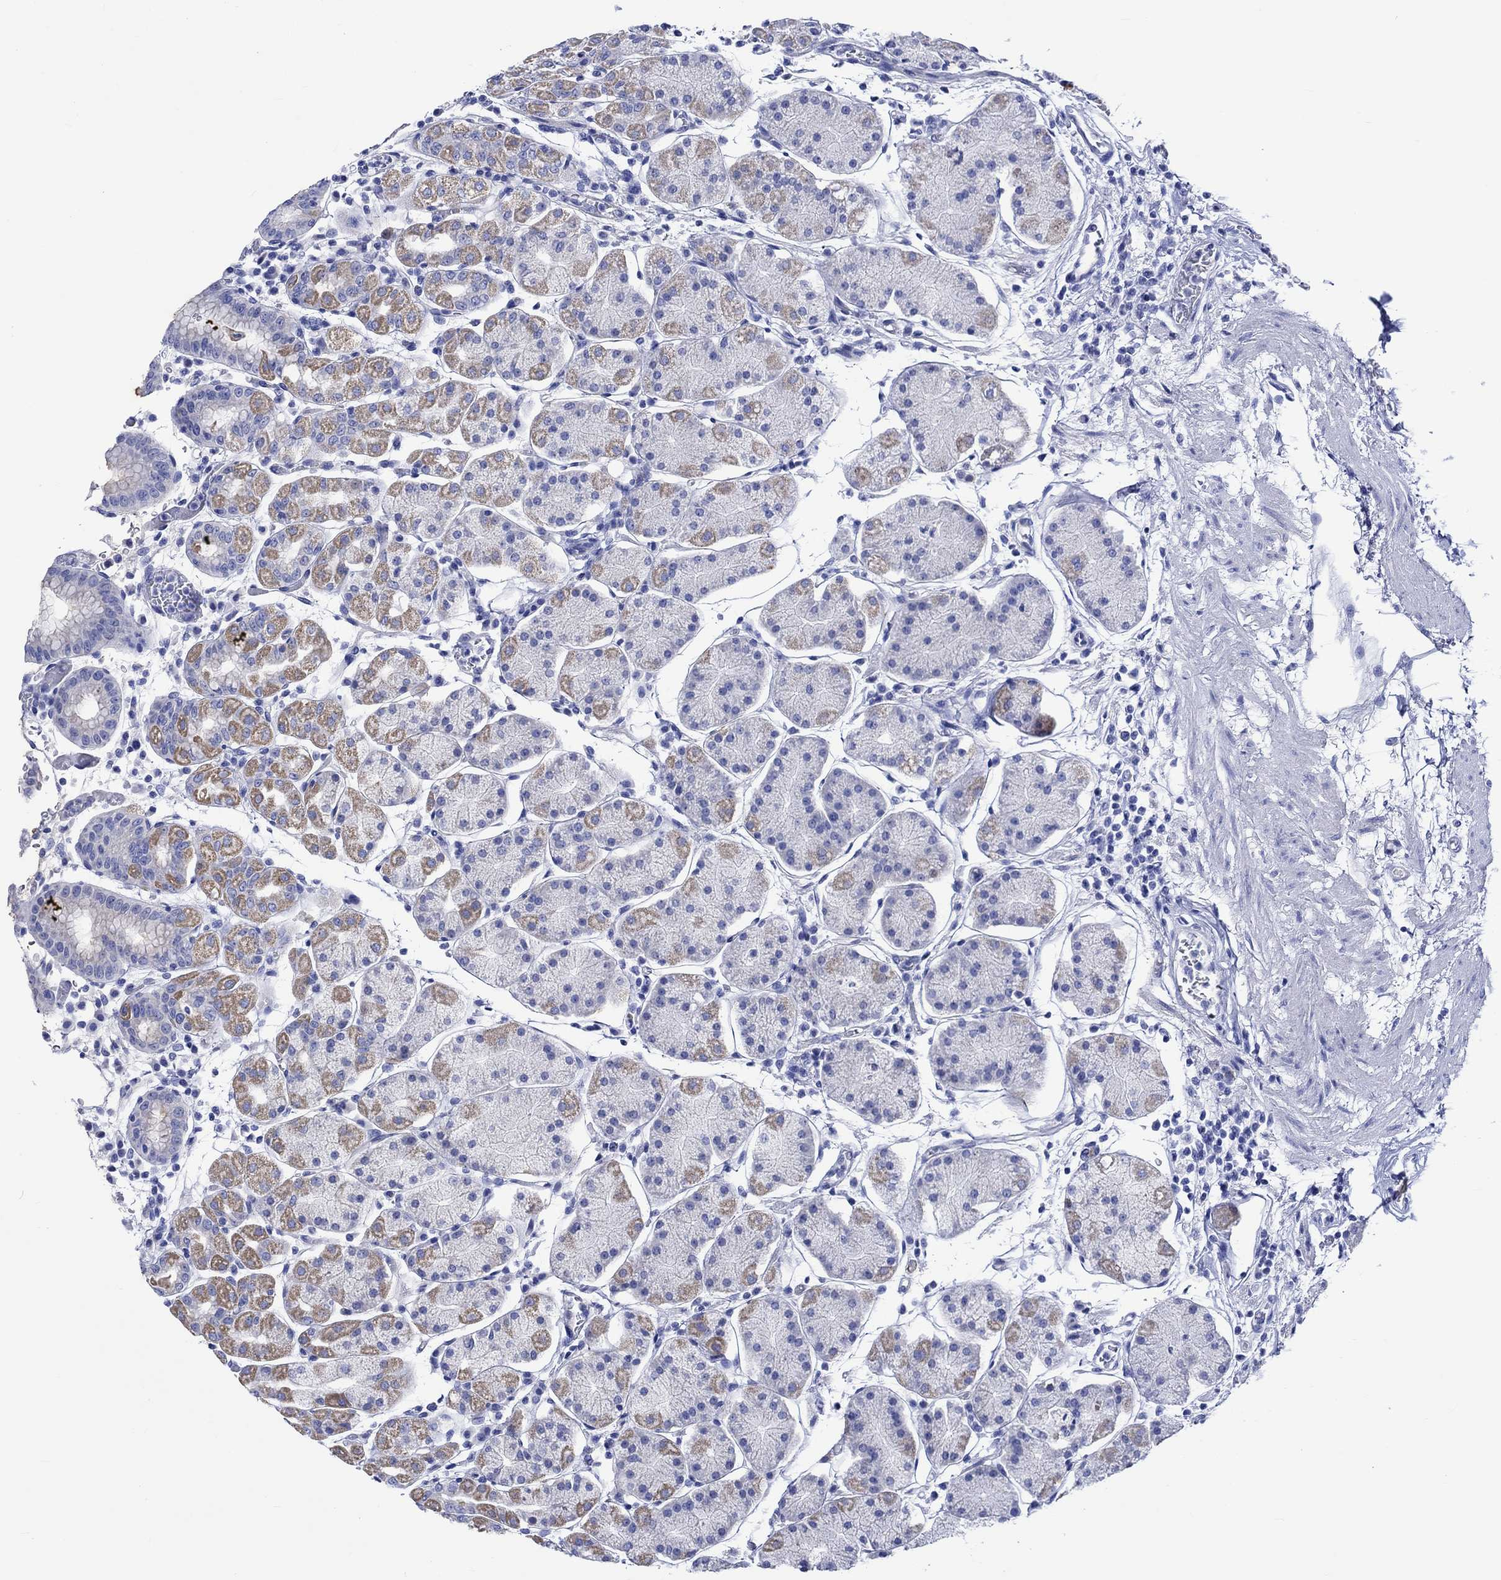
{"staining": {"intensity": "moderate", "quantity": "25%-75%", "location": "cytoplasmic/membranous"}, "tissue": "stomach", "cell_type": "Glandular cells", "image_type": "normal", "snomed": [{"axis": "morphology", "description": "Normal tissue, NOS"}, {"axis": "topography", "description": "Stomach"}], "caption": "A high-resolution image shows immunohistochemistry staining of normal stomach, which reveals moderate cytoplasmic/membranous staining in about 25%-75% of glandular cells. (DAB (3,3'-diaminobenzidine) IHC with brightfield microscopy, high magnification).", "gene": "HARBI1", "patient": {"sex": "male", "age": 54}}